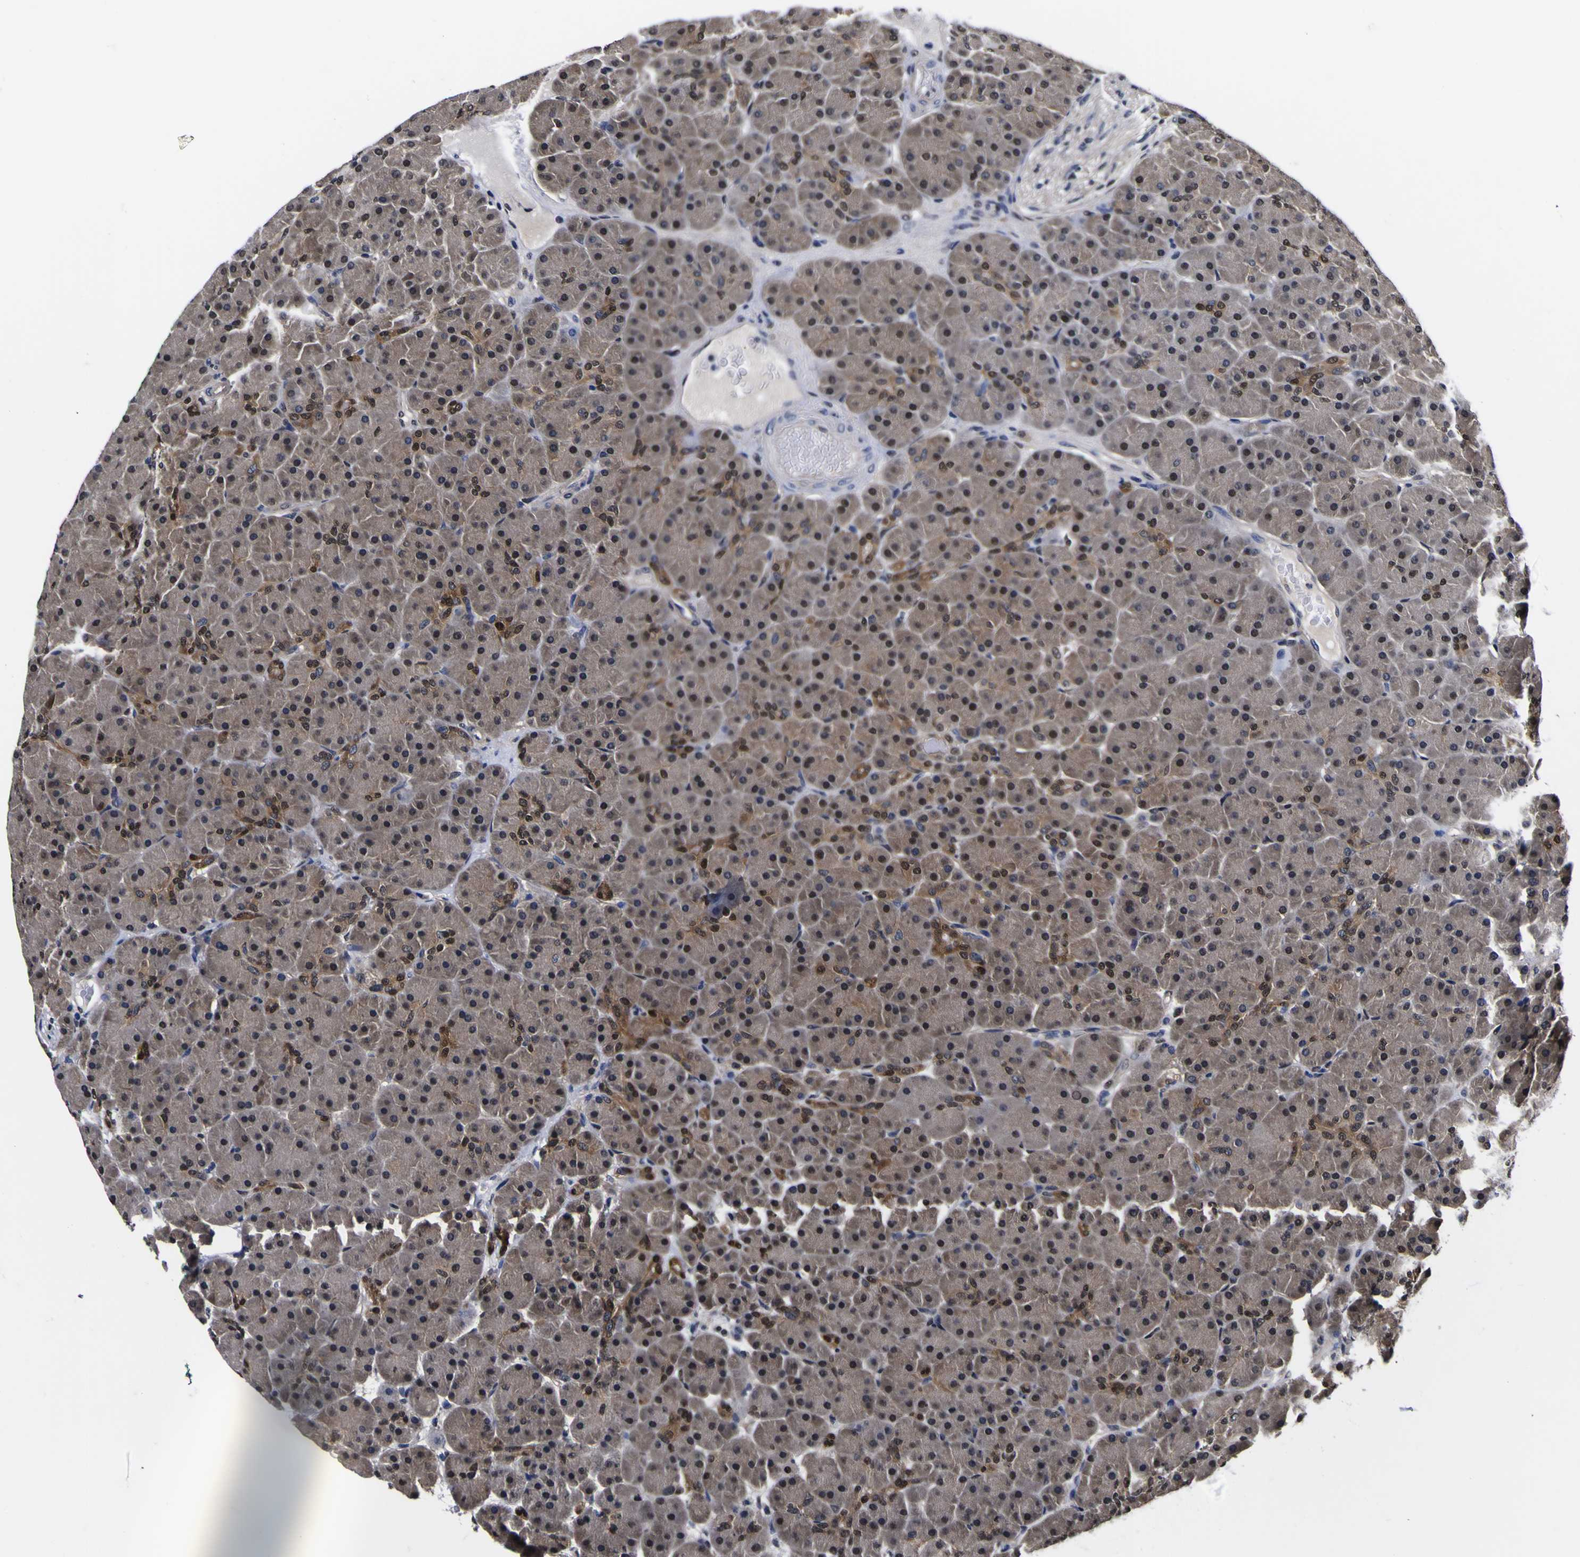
{"staining": {"intensity": "moderate", "quantity": "25%-75%", "location": "cytoplasmic/membranous,nuclear"}, "tissue": "pancreas", "cell_type": "Exocrine glandular cells", "image_type": "normal", "snomed": [{"axis": "morphology", "description": "Normal tissue, NOS"}, {"axis": "topography", "description": "Pancreas"}], "caption": "Immunohistochemical staining of benign human pancreas demonstrates moderate cytoplasmic/membranous,nuclear protein positivity in about 25%-75% of exocrine glandular cells.", "gene": "FAM110B", "patient": {"sex": "male", "age": 66}}